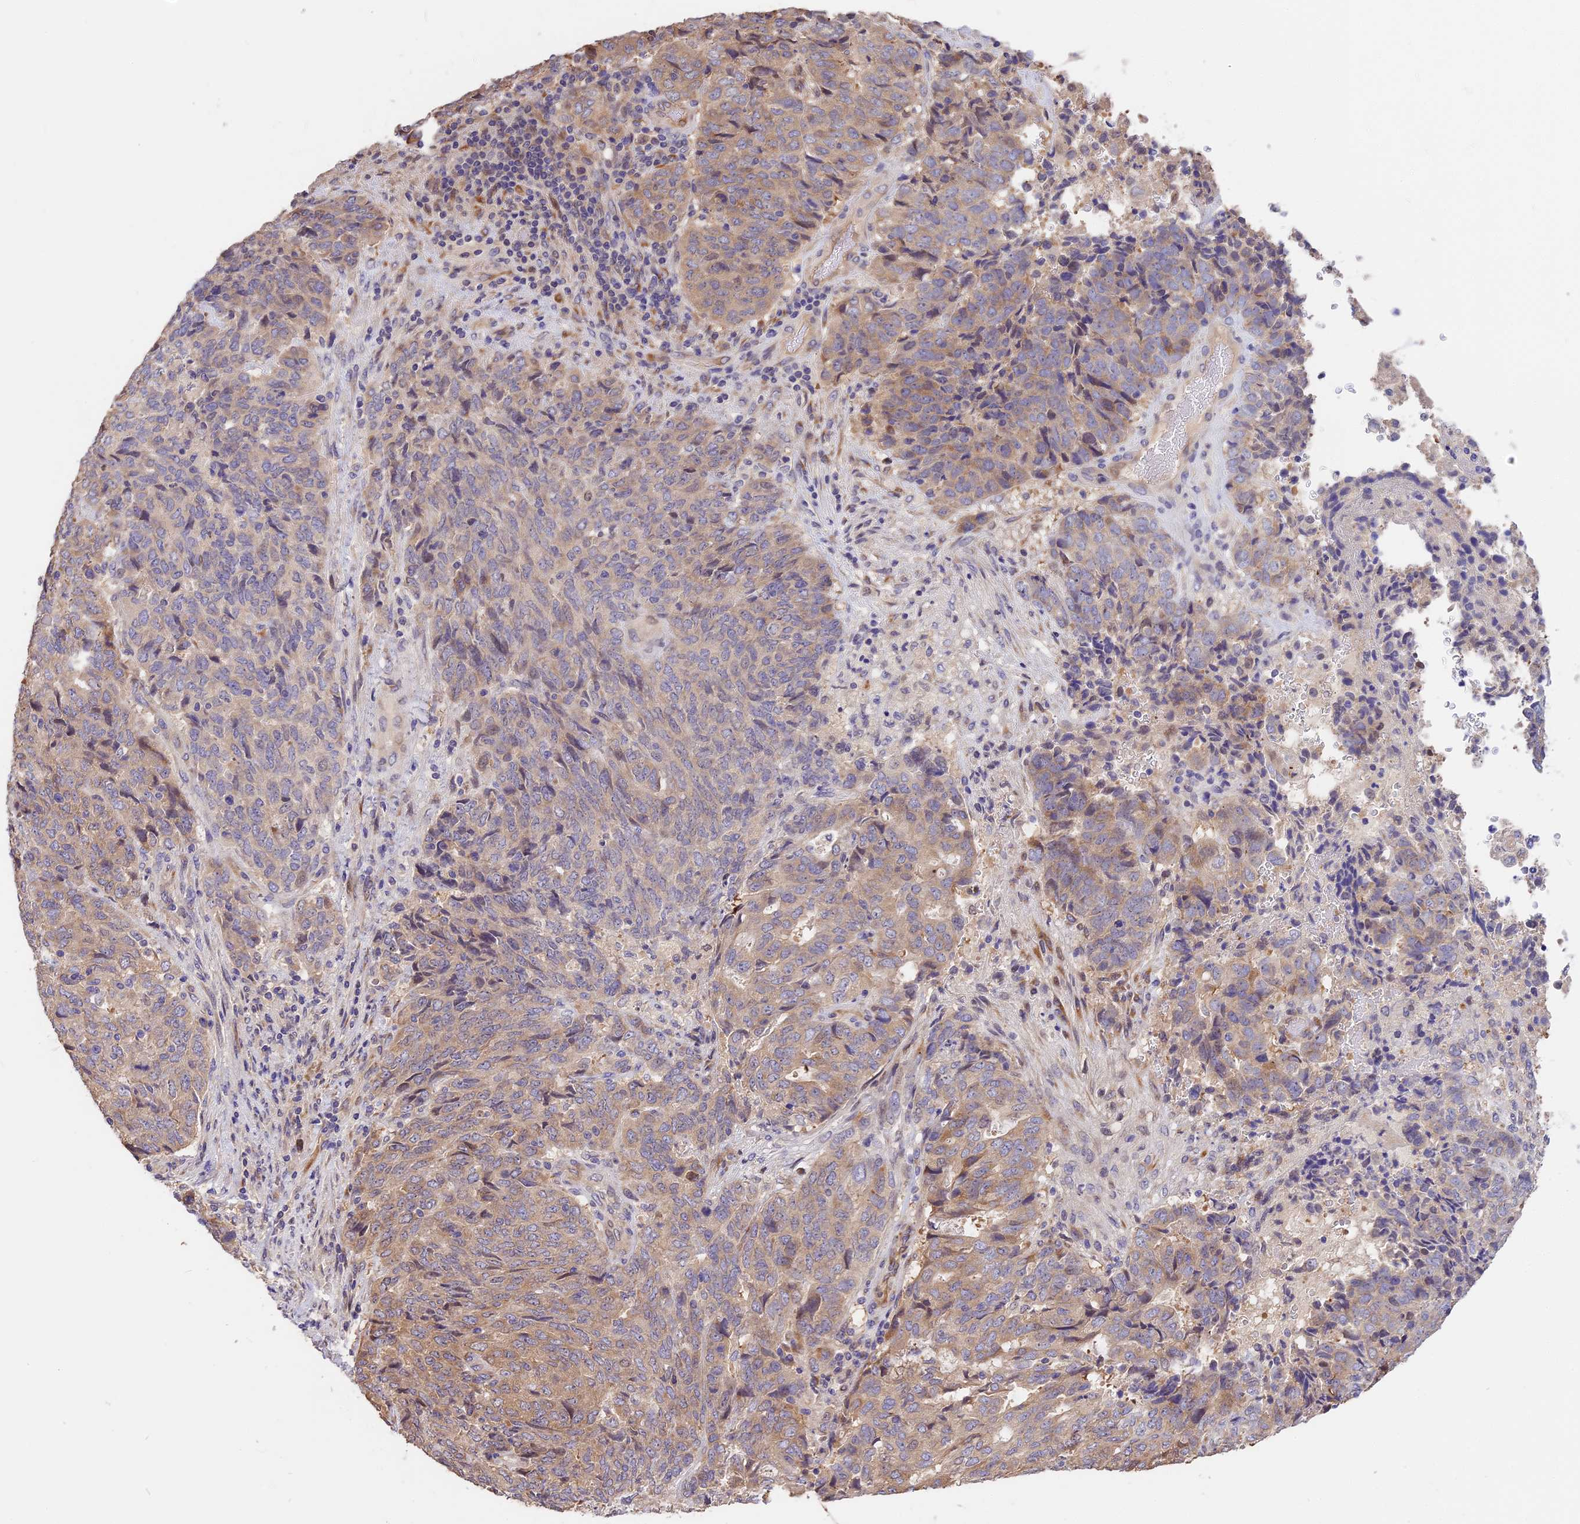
{"staining": {"intensity": "weak", "quantity": "25%-75%", "location": "cytoplasmic/membranous"}, "tissue": "endometrial cancer", "cell_type": "Tumor cells", "image_type": "cancer", "snomed": [{"axis": "morphology", "description": "Adenocarcinoma, NOS"}, {"axis": "topography", "description": "Endometrium"}], "caption": "A low amount of weak cytoplasmic/membranous staining is seen in approximately 25%-75% of tumor cells in endometrial cancer (adenocarcinoma) tissue.", "gene": "BSCL2", "patient": {"sex": "female", "age": 80}}